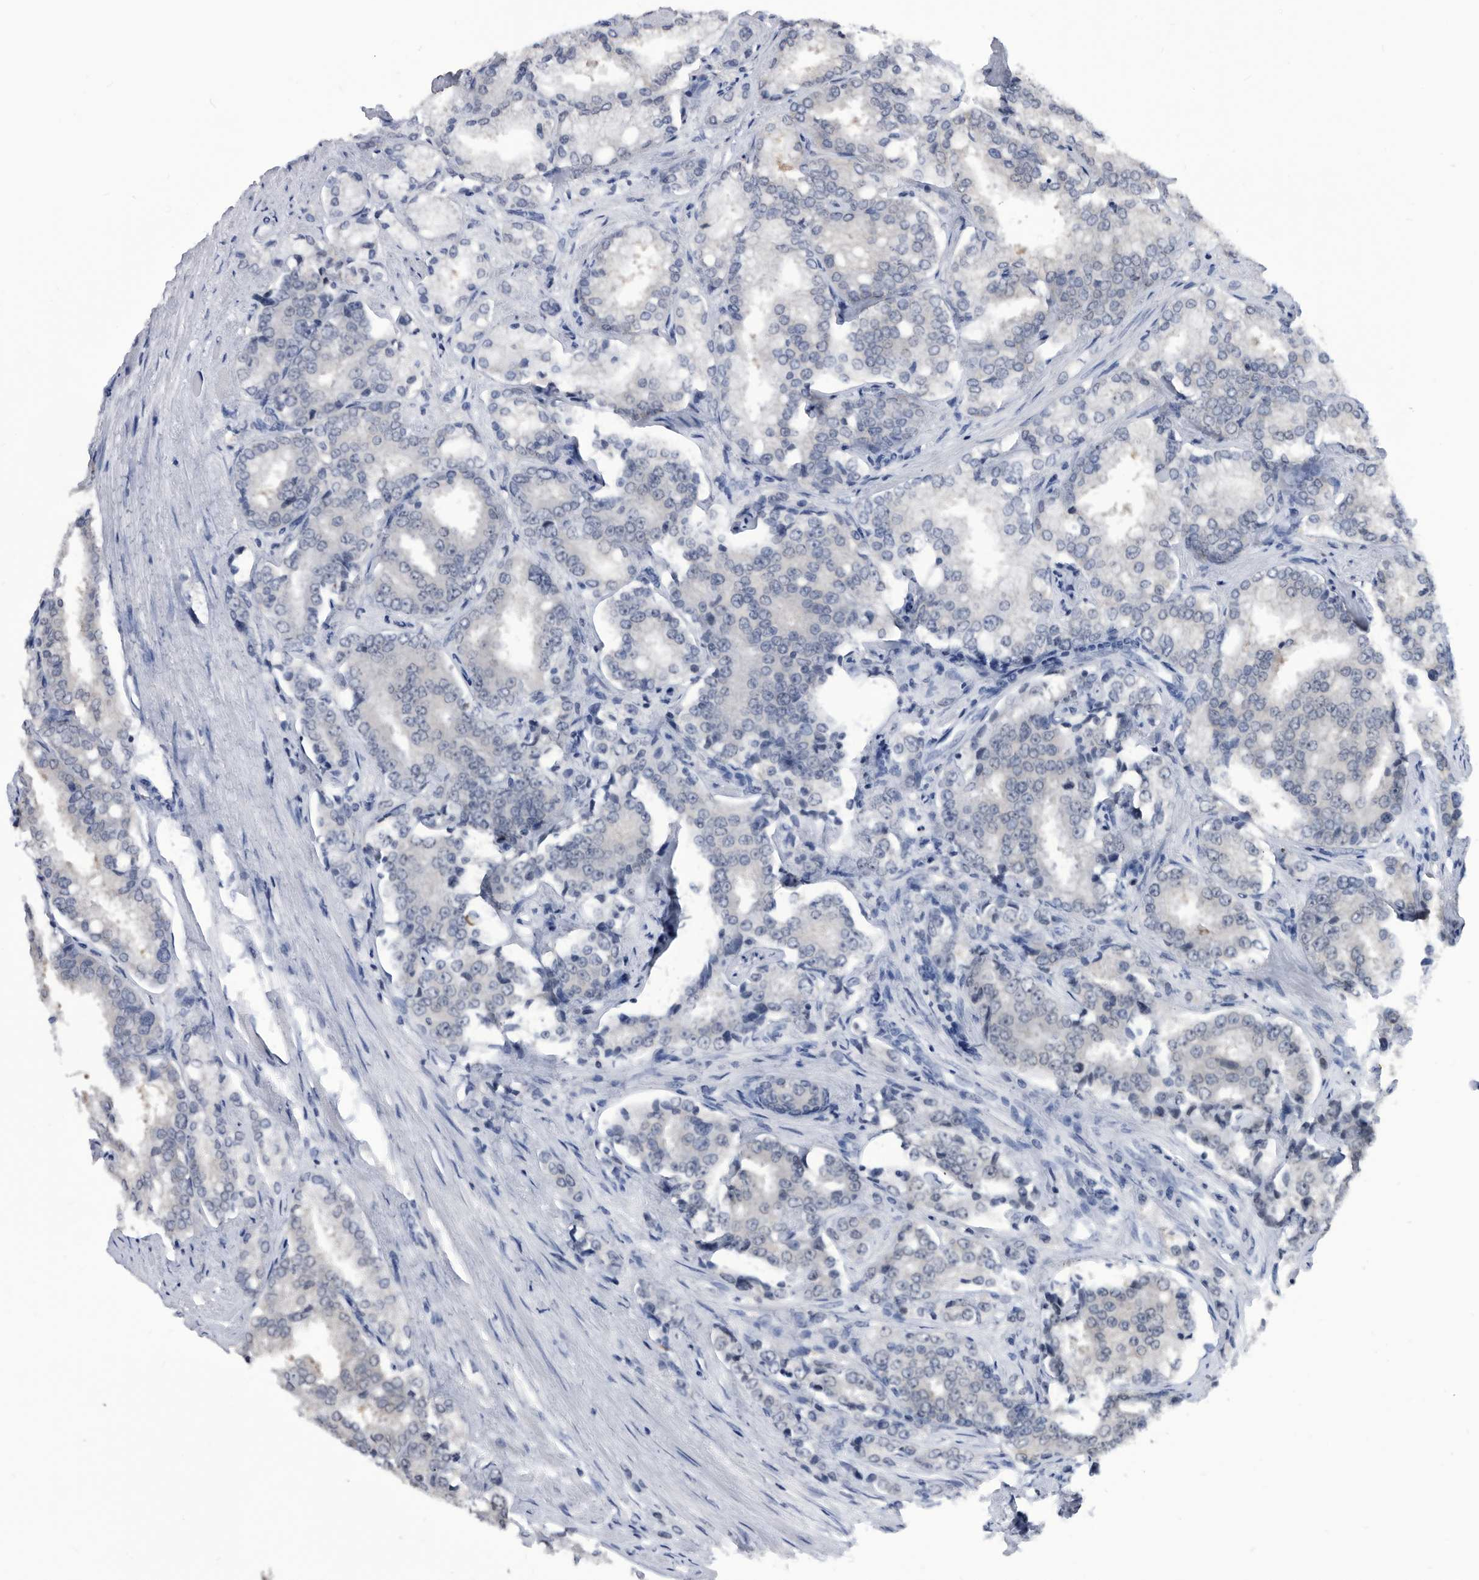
{"staining": {"intensity": "negative", "quantity": "none", "location": "none"}, "tissue": "prostate cancer", "cell_type": "Tumor cells", "image_type": "cancer", "snomed": [{"axis": "morphology", "description": "Adenocarcinoma, High grade"}, {"axis": "topography", "description": "Prostate"}], "caption": "Micrograph shows no protein positivity in tumor cells of prostate high-grade adenocarcinoma tissue.", "gene": "TSTD1", "patient": {"sex": "male", "age": 50}}